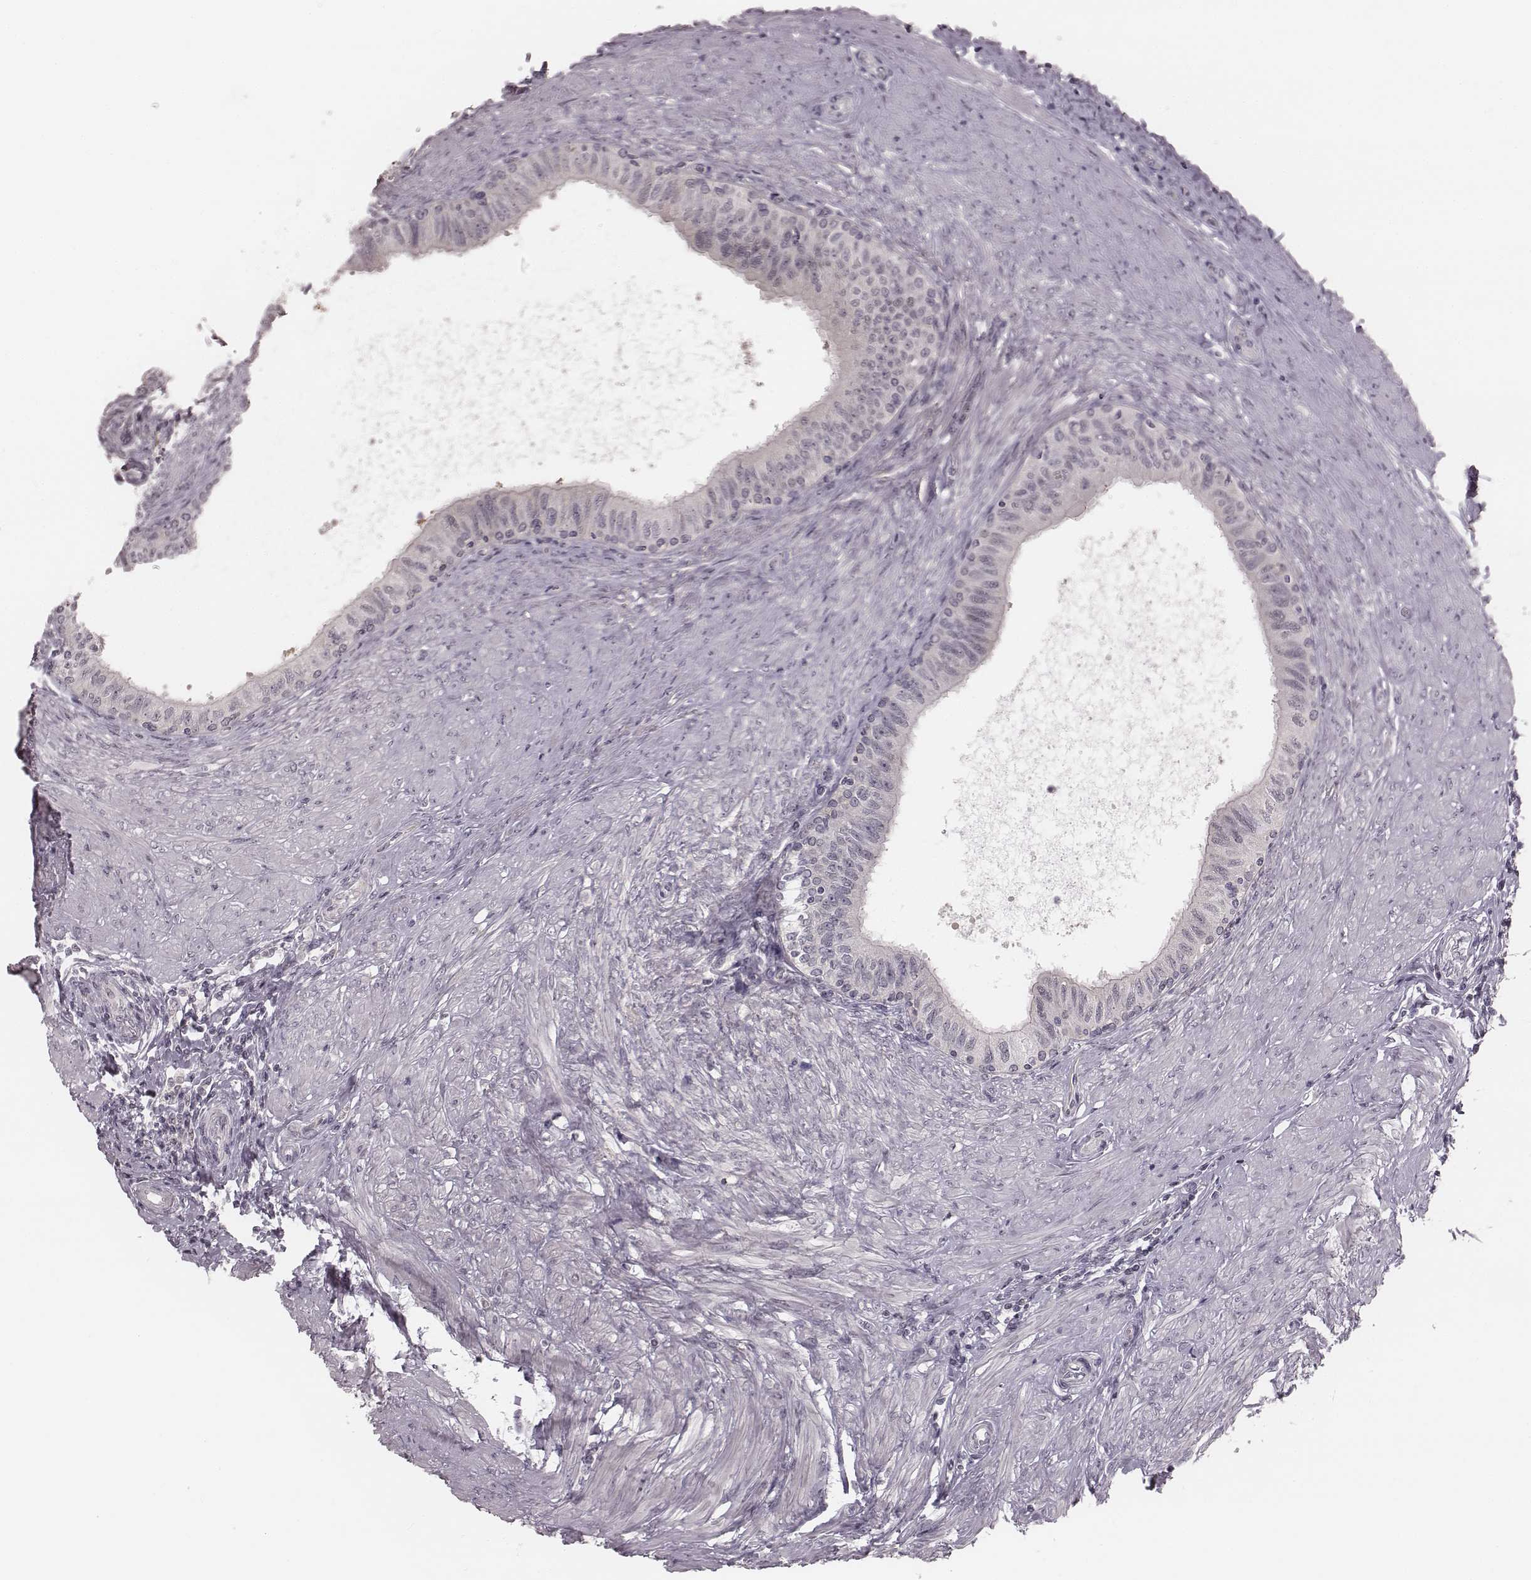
{"staining": {"intensity": "negative", "quantity": "none", "location": "none"}, "tissue": "epididymis", "cell_type": "Glandular cells", "image_type": "normal", "snomed": [{"axis": "morphology", "description": "Normal tissue, NOS"}, {"axis": "morphology", "description": "Seminoma, NOS"}, {"axis": "topography", "description": "Testis"}, {"axis": "topography", "description": "Epididymis"}], "caption": "Immunohistochemical staining of unremarkable epididymis reveals no significant positivity in glandular cells.", "gene": "IQCG", "patient": {"sex": "male", "age": 61}}